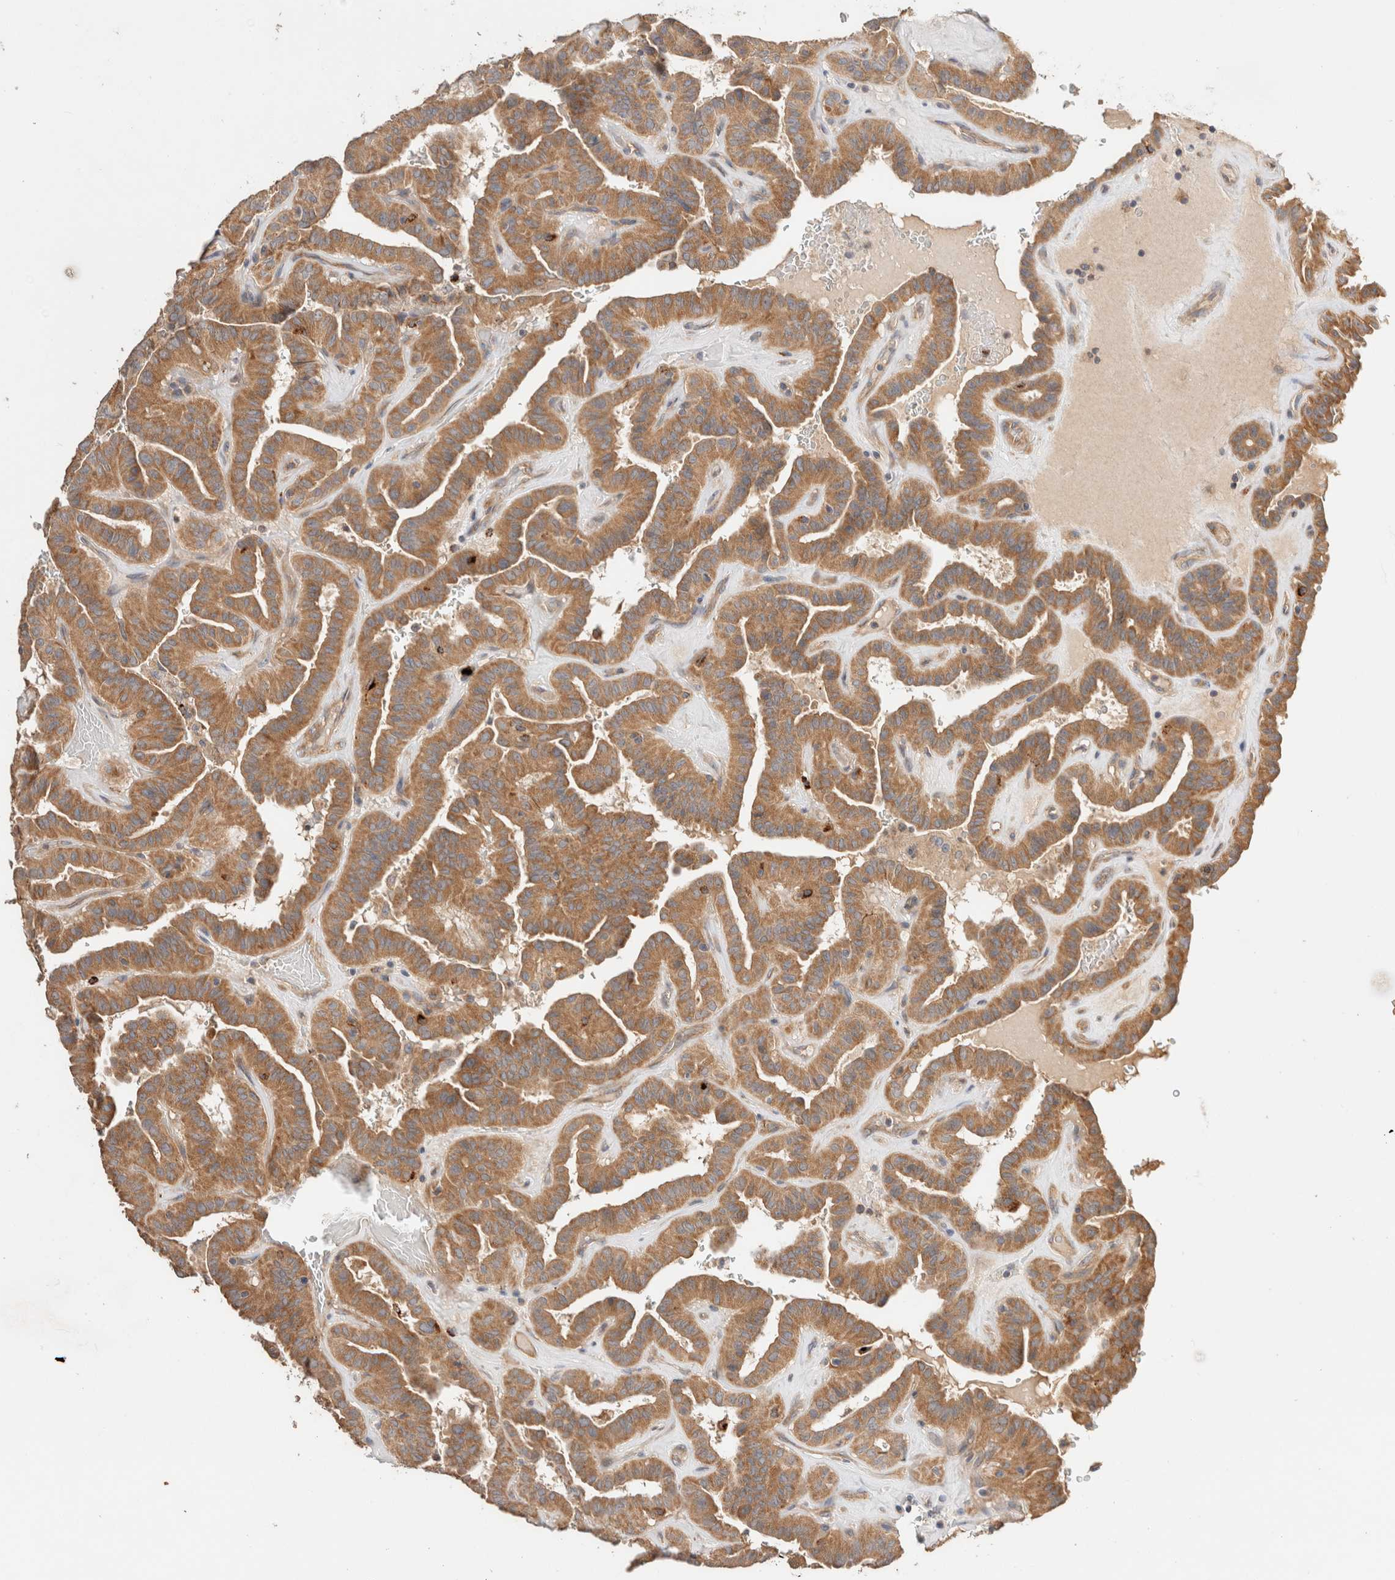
{"staining": {"intensity": "moderate", "quantity": ">75%", "location": "cytoplasmic/membranous"}, "tissue": "thyroid cancer", "cell_type": "Tumor cells", "image_type": "cancer", "snomed": [{"axis": "morphology", "description": "Papillary adenocarcinoma, NOS"}, {"axis": "topography", "description": "Thyroid gland"}], "caption": "Immunohistochemistry histopathology image of thyroid papillary adenocarcinoma stained for a protein (brown), which reveals medium levels of moderate cytoplasmic/membranous expression in about >75% of tumor cells.", "gene": "B3GNTL1", "patient": {"sex": "male", "age": 77}}